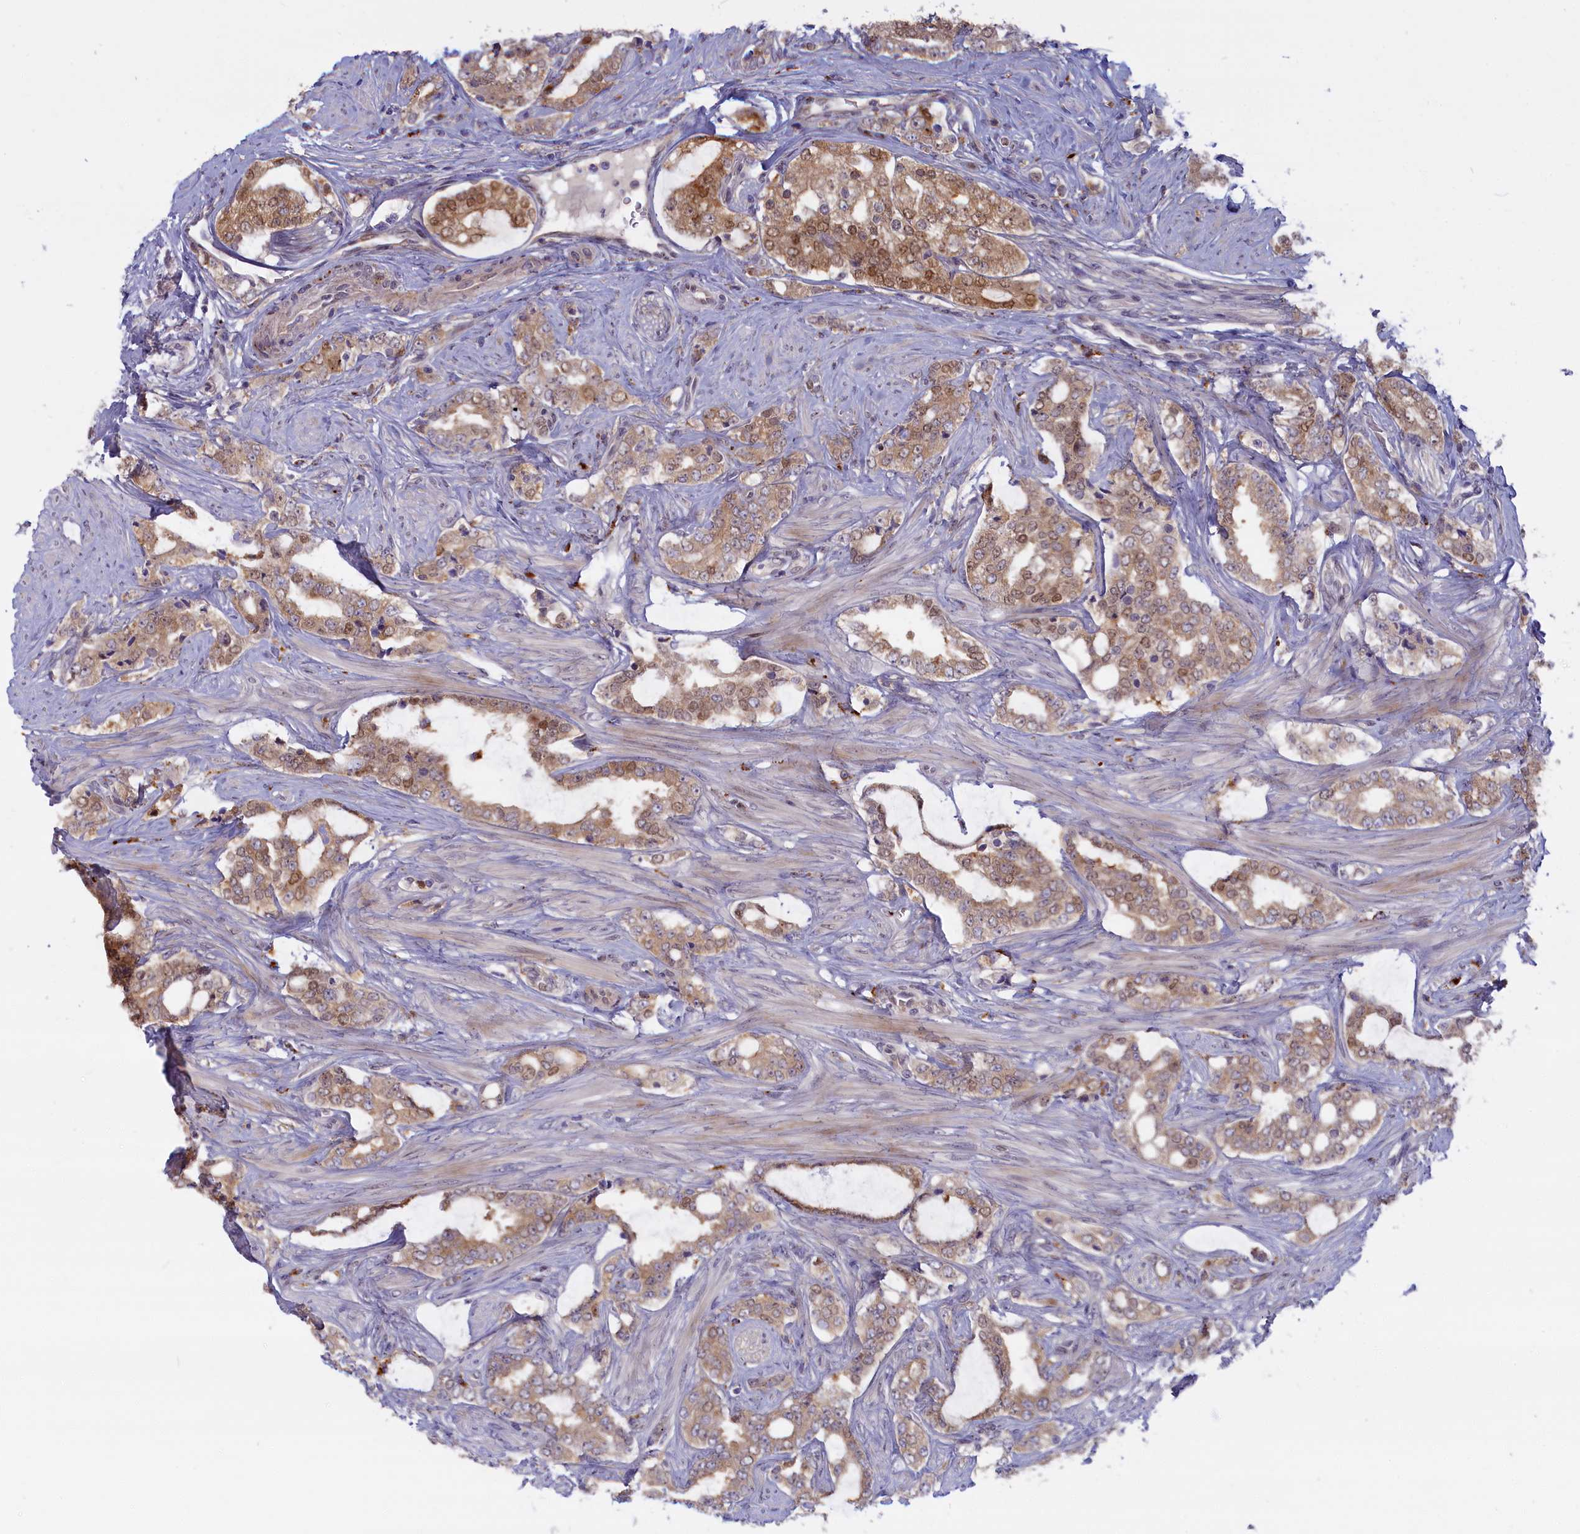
{"staining": {"intensity": "moderate", "quantity": ">75%", "location": "cytoplasmic/membranous,nuclear"}, "tissue": "prostate cancer", "cell_type": "Tumor cells", "image_type": "cancer", "snomed": [{"axis": "morphology", "description": "Adenocarcinoma, High grade"}, {"axis": "topography", "description": "Prostate"}], "caption": "Protein positivity by IHC displays moderate cytoplasmic/membranous and nuclear positivity in approximately >75% of tumor cells in adenocarcinoma (high-grade) (prostate).", "gene": "FCSK", "patient": {"sex": "male", "age": 64}}